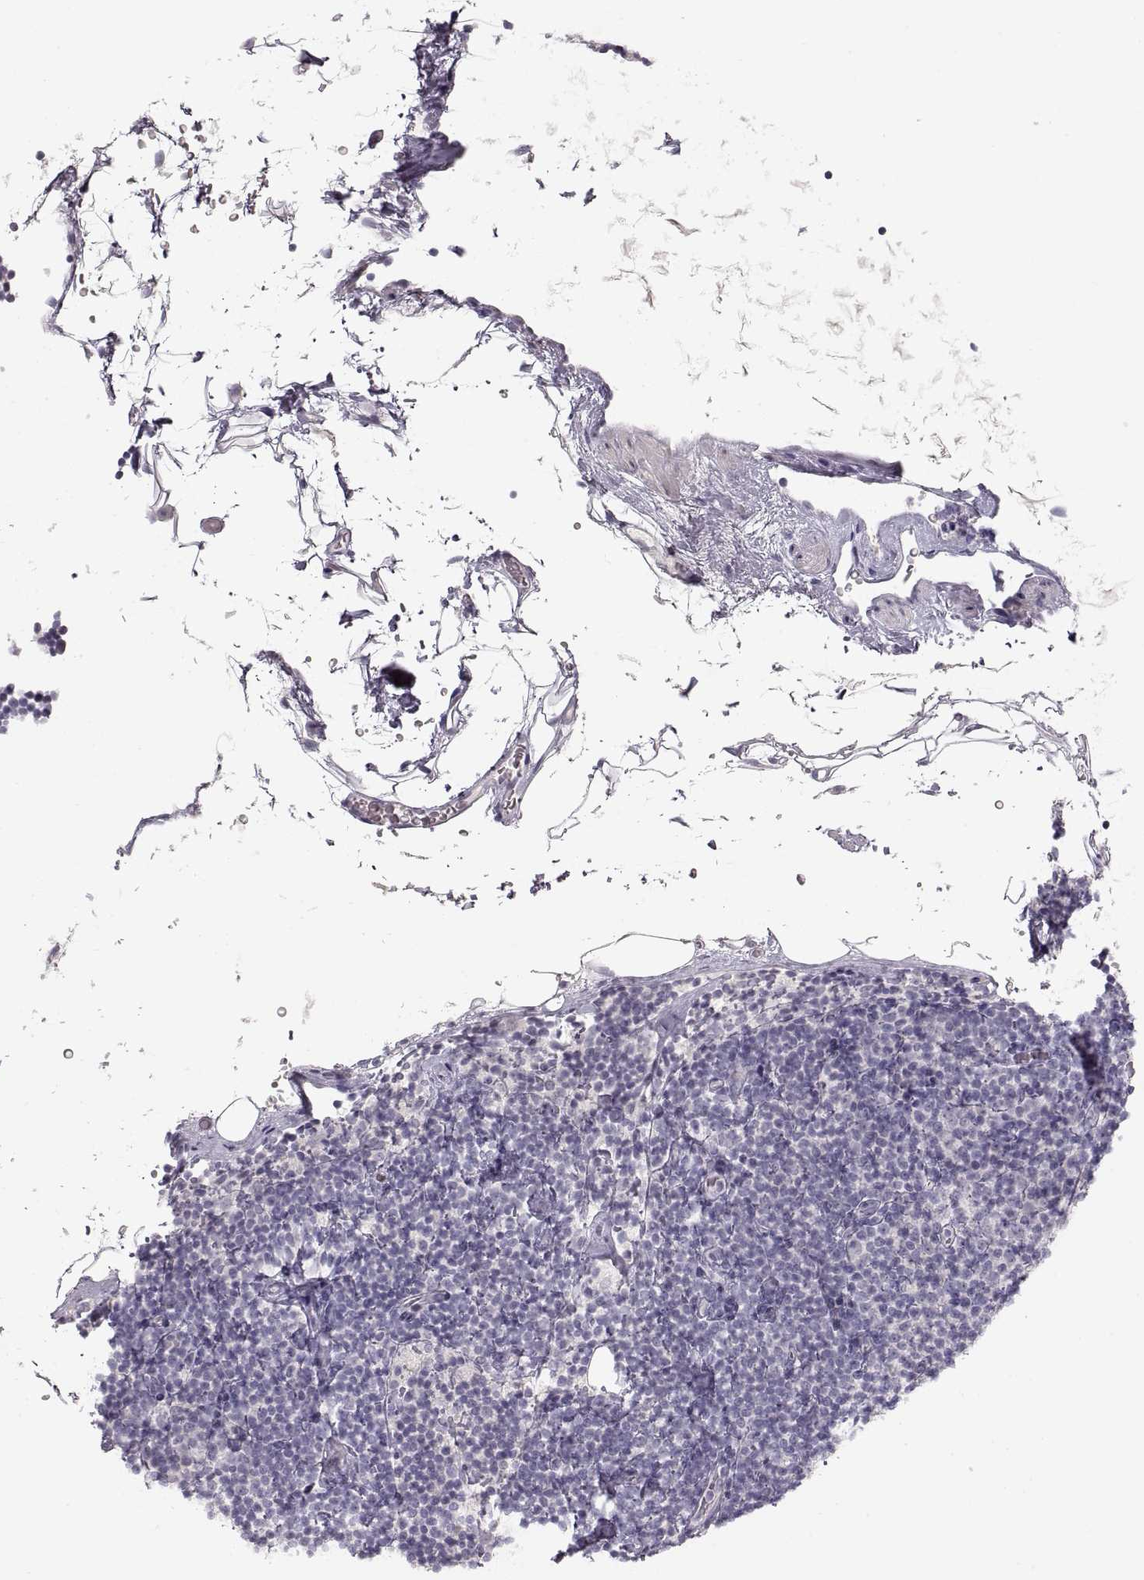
{"staining": {"intensity": "negative", "quantity": "none", "location": "none"}, "tissue": "lymphoma", "cell_type": "Tumor cells", "image_type": "cancer", "snomed": [{"axis": "morphology", "description": "Malignant lymphoma, non-Hodgkin's type, Low grade"}, {"axis": "topography", "description": "Lymph node"}], "caption": "Tumor cells are negative for protein expression in human lymphoma.", "gene": "PCSK2", "patient": {"sex": "male", "age": 81}}